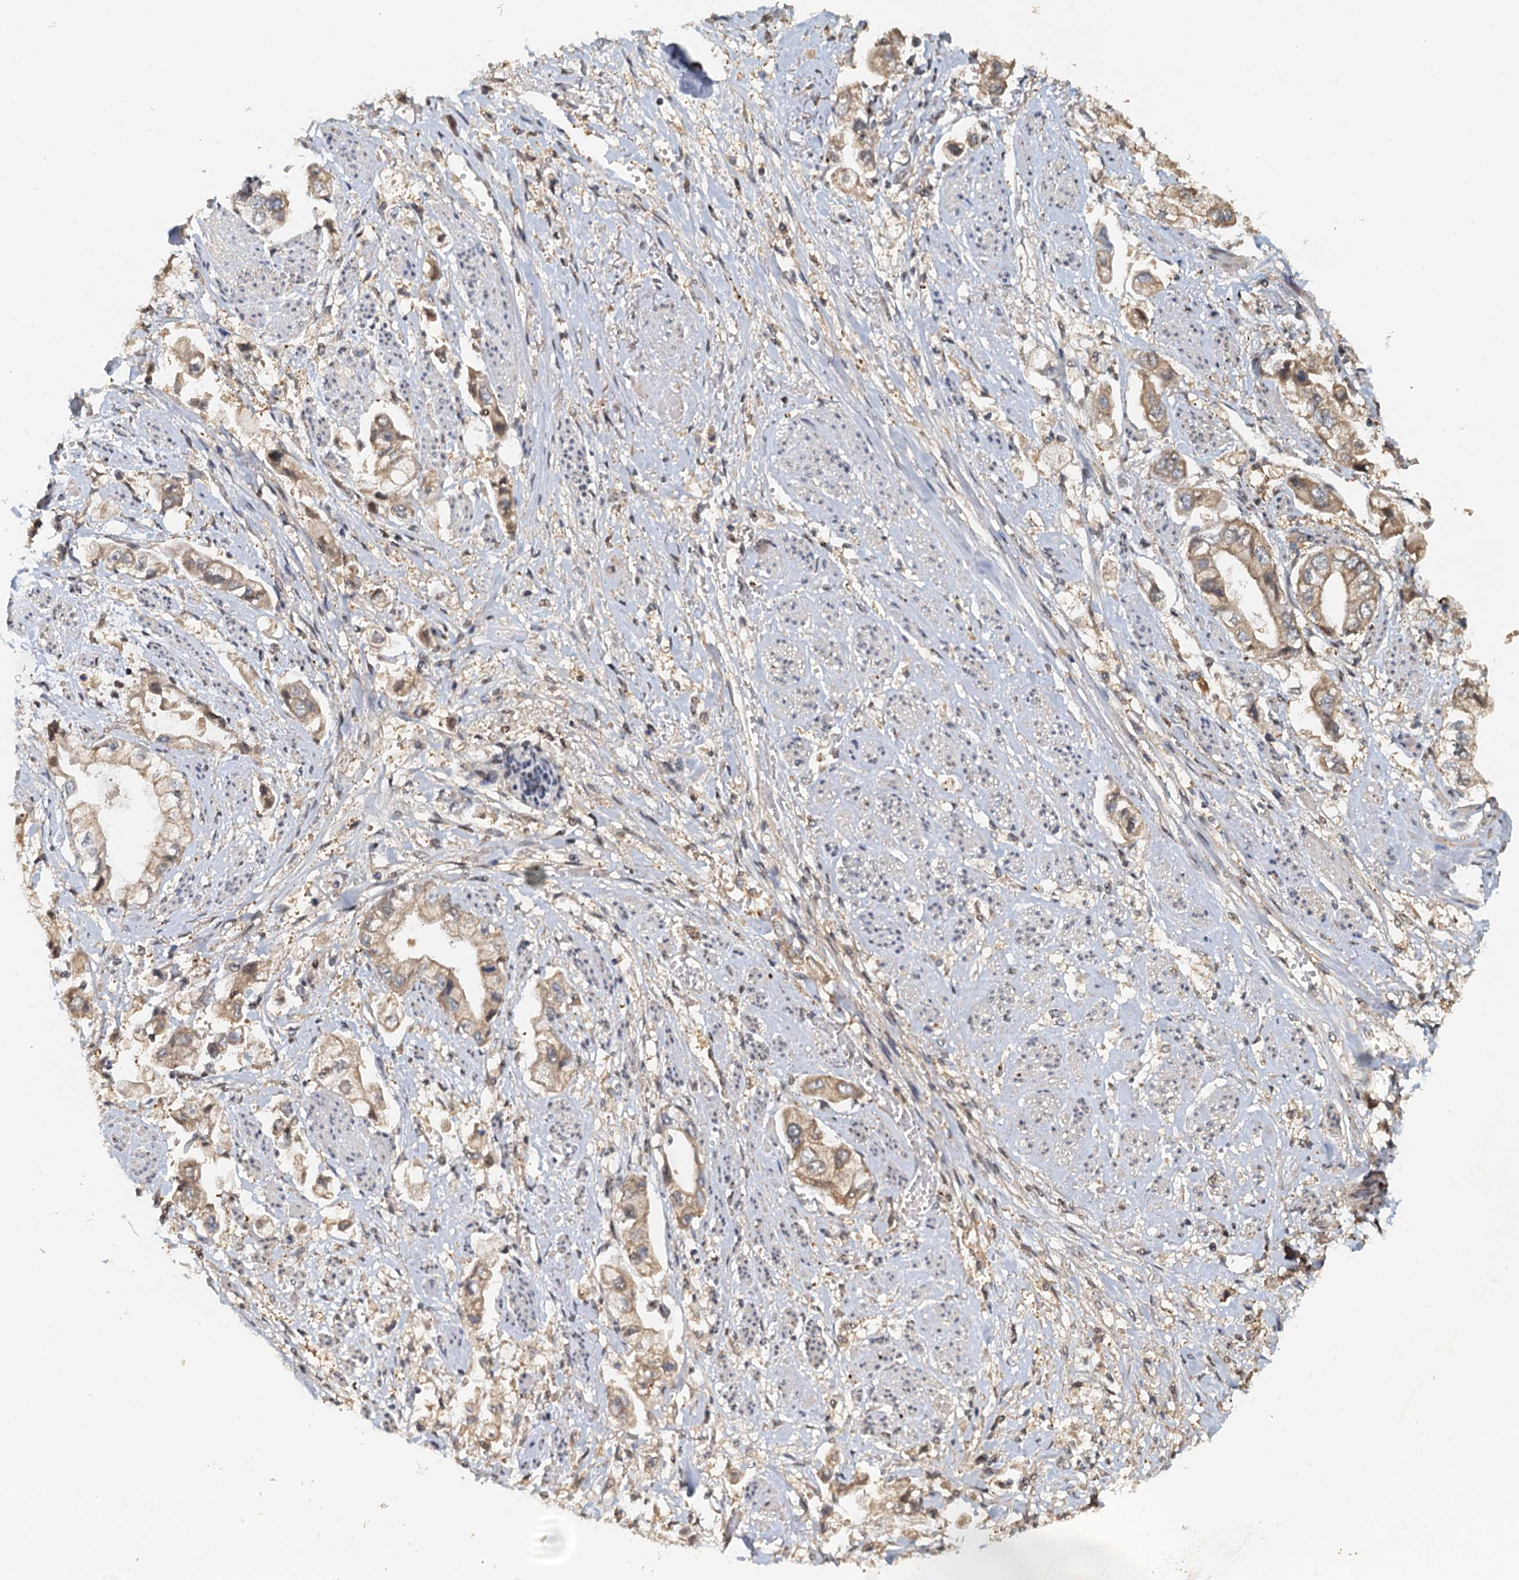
{"staining": {"intensity": "weak", "quantity": ">75%", "location": "cytoplasmic/membranous"}, "tissue": "stomach cancer", "cell_type": "Tumor cells", "image_type": "cancer", "snomed": [{"axis": "morphology", "description": "Adenocarcinoma, NOS"}, {"axis": "topography", "description": "Stomach"}], "caption": "High-magnification brightfield microscopy of adenocarcinoma (stomach) stained with DAB (3,3'-diaminobenzidine) (brown) and counterstained with hematoxylin (blue). tumor cells exhibit weak cytoplasmic/membranous expression is appreciated in about>75% of cells.", "gene": "UBL7", "patient": {"sex": "male", "age": 62}}